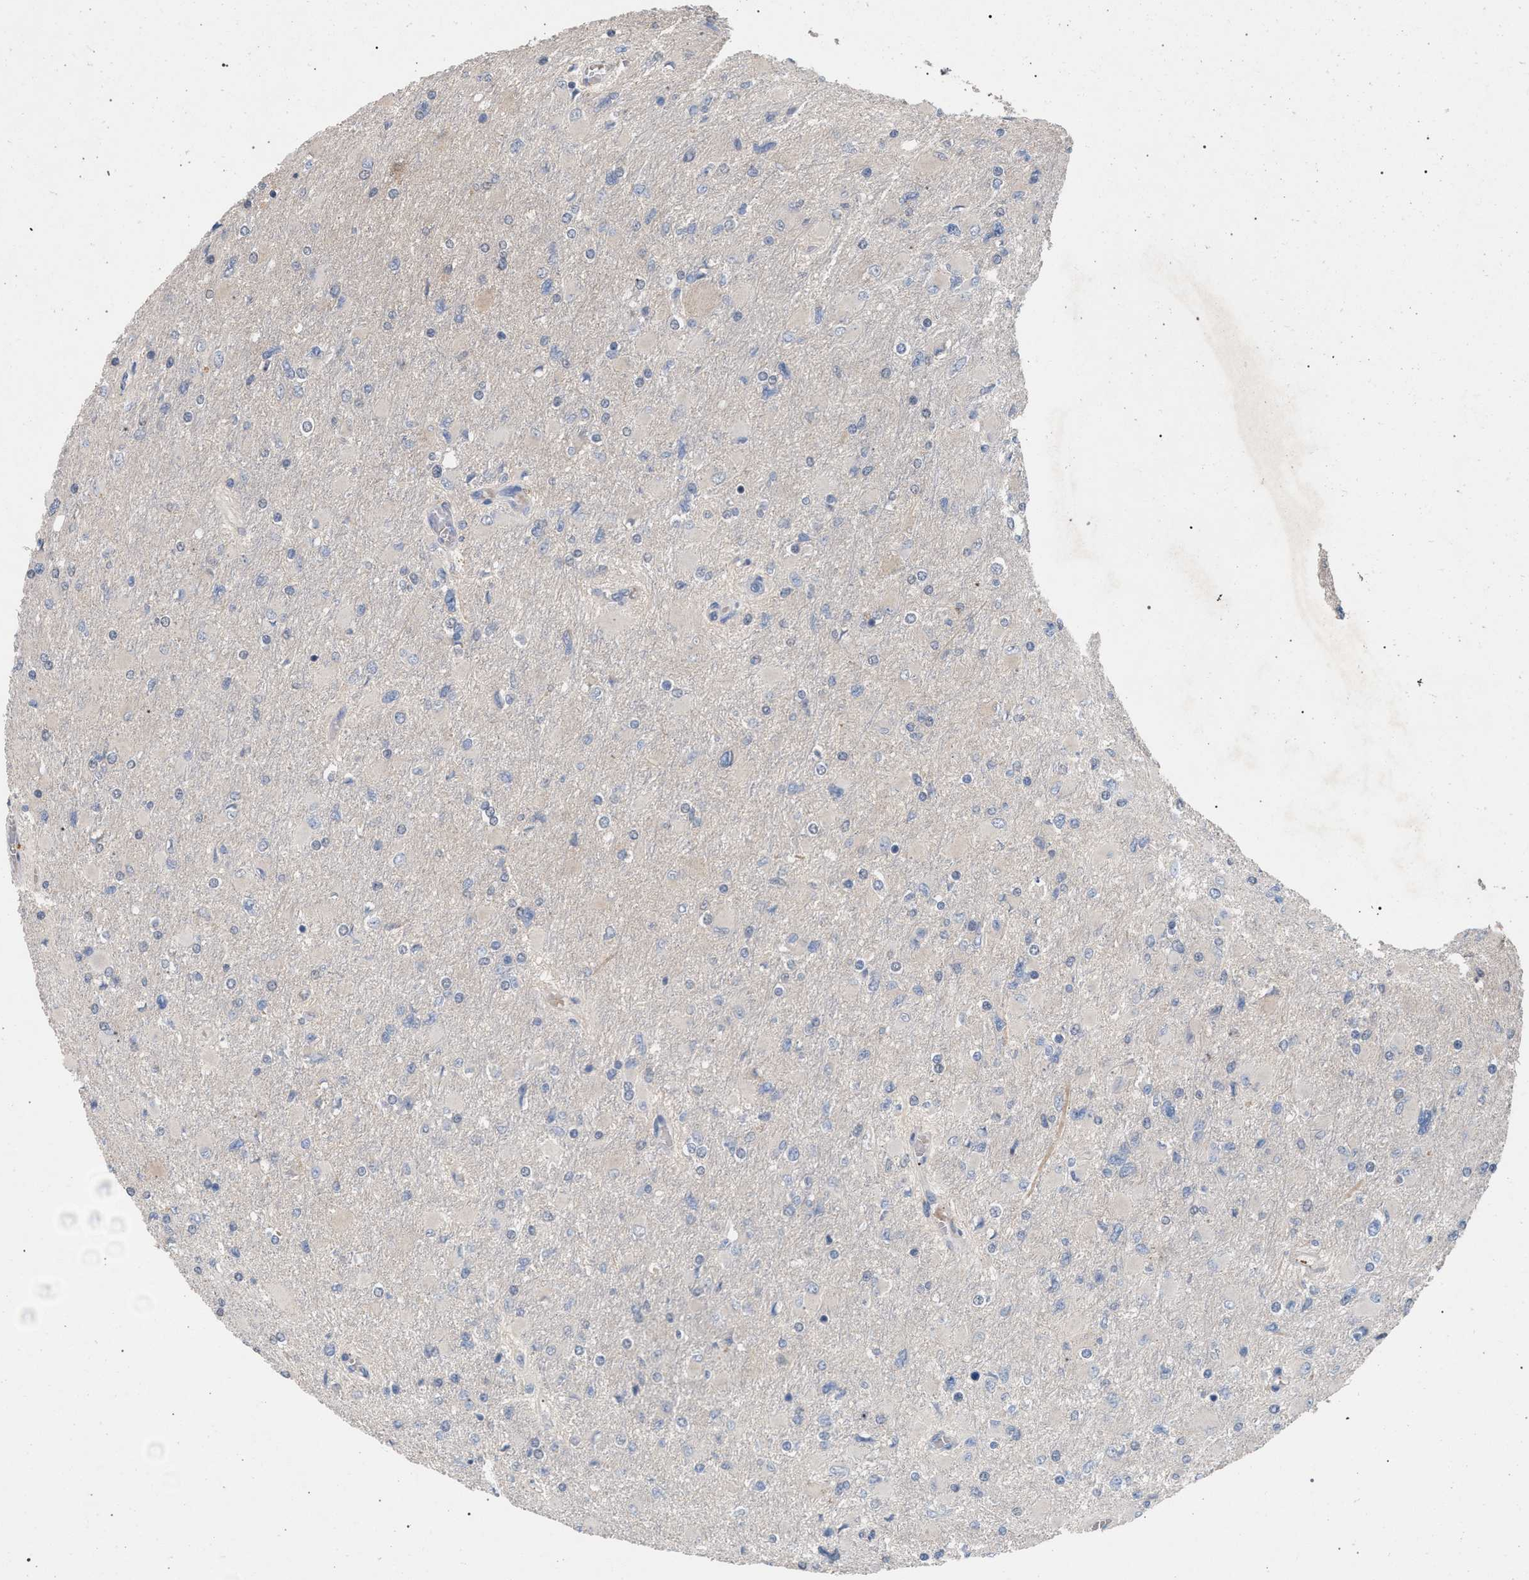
{"staining": {"intensity": "negative", "quantity": "none", "location": "none"}, "tissue": "glioma", "cell_type": "Tumor cells", "image_type": "cancer", "snomed": [{"axis": "morphology", "description": "Glioma, malignant, High grade"}, {"axis": "topography", "description": "Cerebral cortex"}], "caption": "Tumor cells show no significant positivity in glioma.", "gene": "TECPR1", "patient": {"sex": "female", "age": 36}}